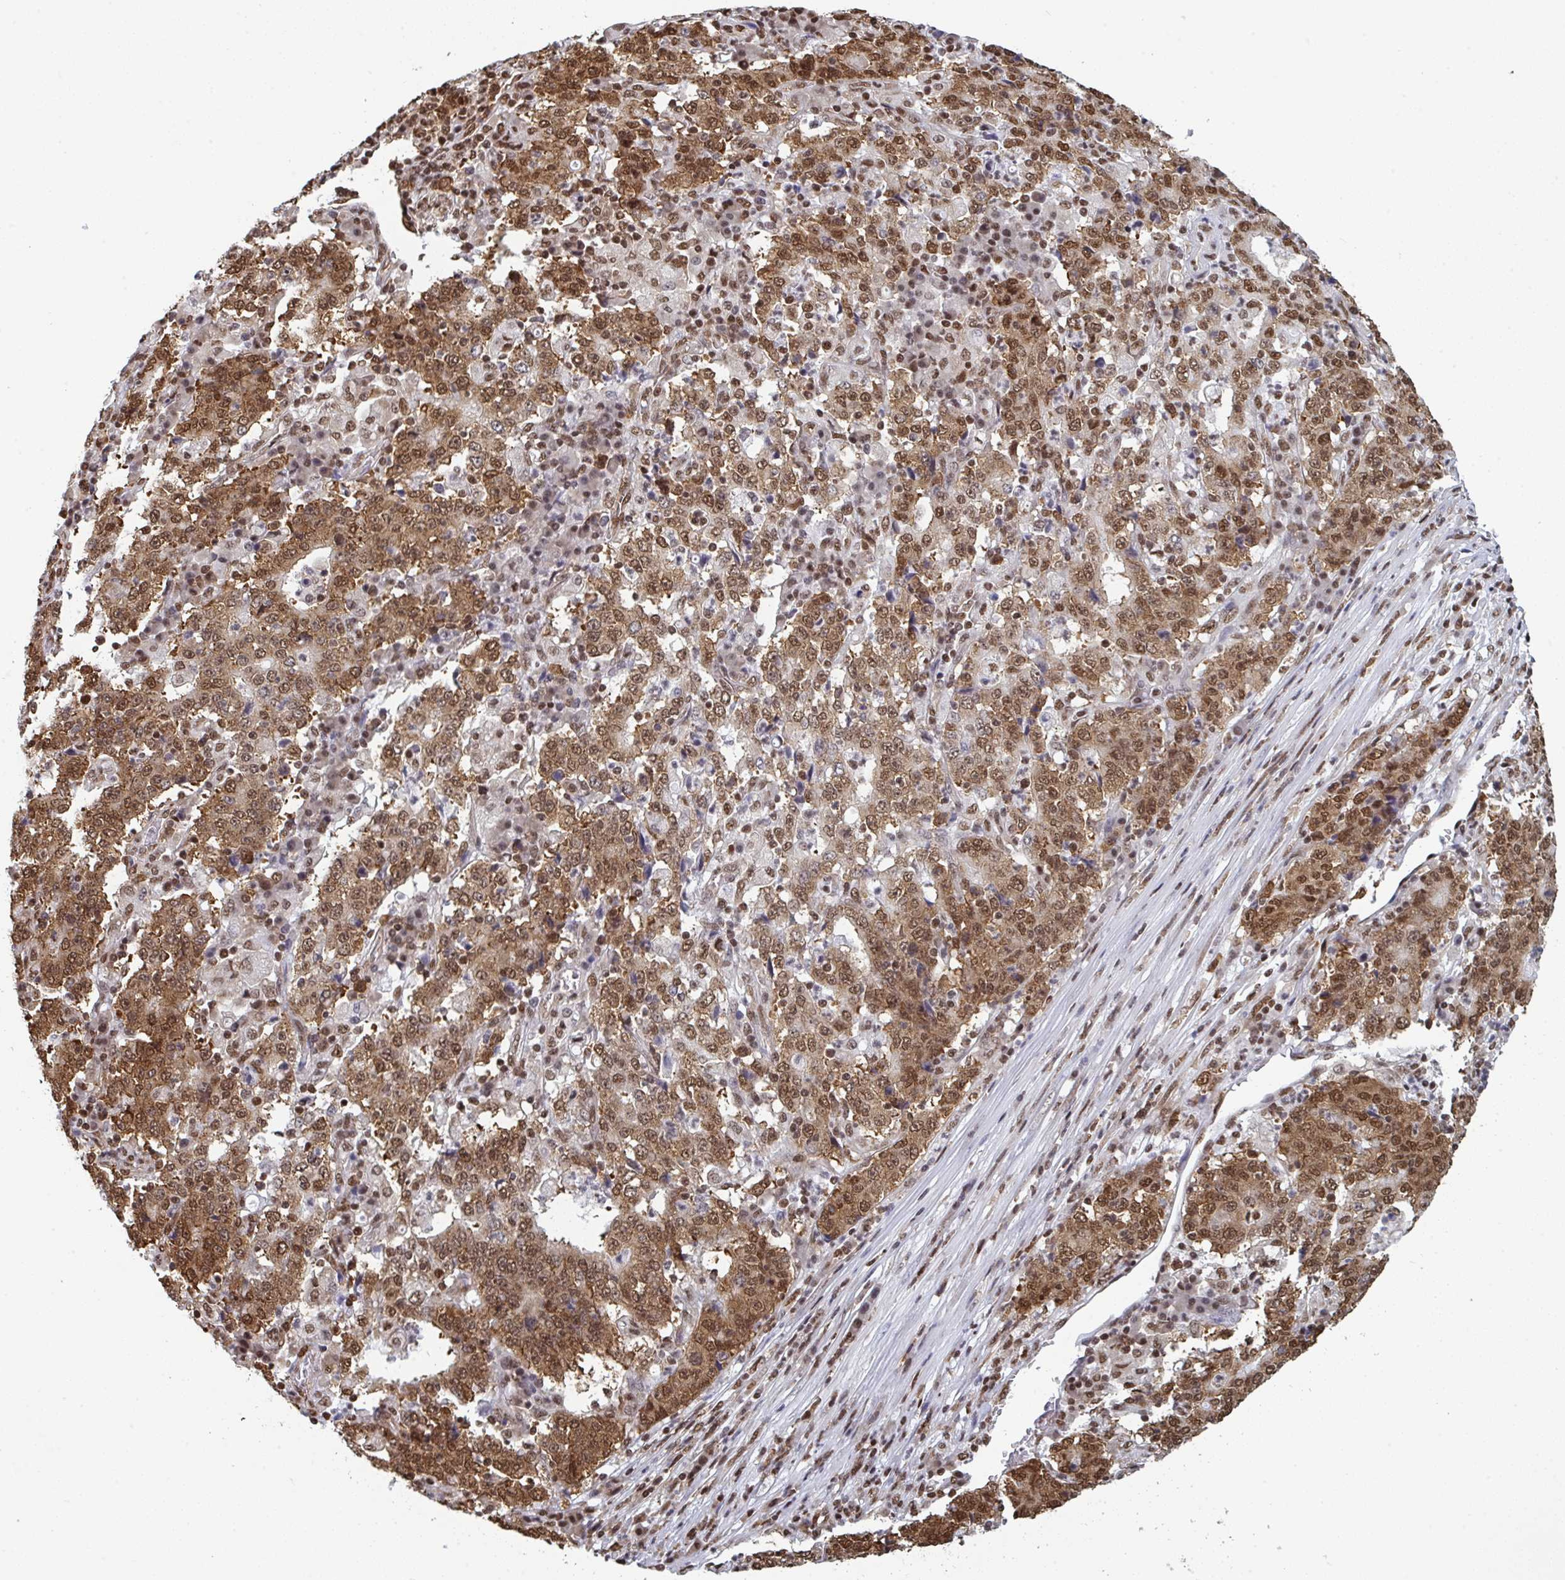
{"staining": {"intensity": "moderate", "quantity": ">75%", "location": "cytoplasmic/membranous,nuclear"}, "tissue": "stomach cancer", "cell_type": "Tumor cells", "image_type": "cancer", "snomed": [{"axis": "morphology", "description": "Adenocarcinoma, NOS"}, {"axis": "topography", "description": "Stomach"}], "caption": "Immunohistochemical staining of human stomach adenocarcinoma reveals moderate cytoplasmic/membranous and nuclear protein expression in about >75% of tumor cells. (IHC, brightfield microscopy, high magnification).", "gene": "GAR1", "patient": {"sex": "male", "age": 59}}